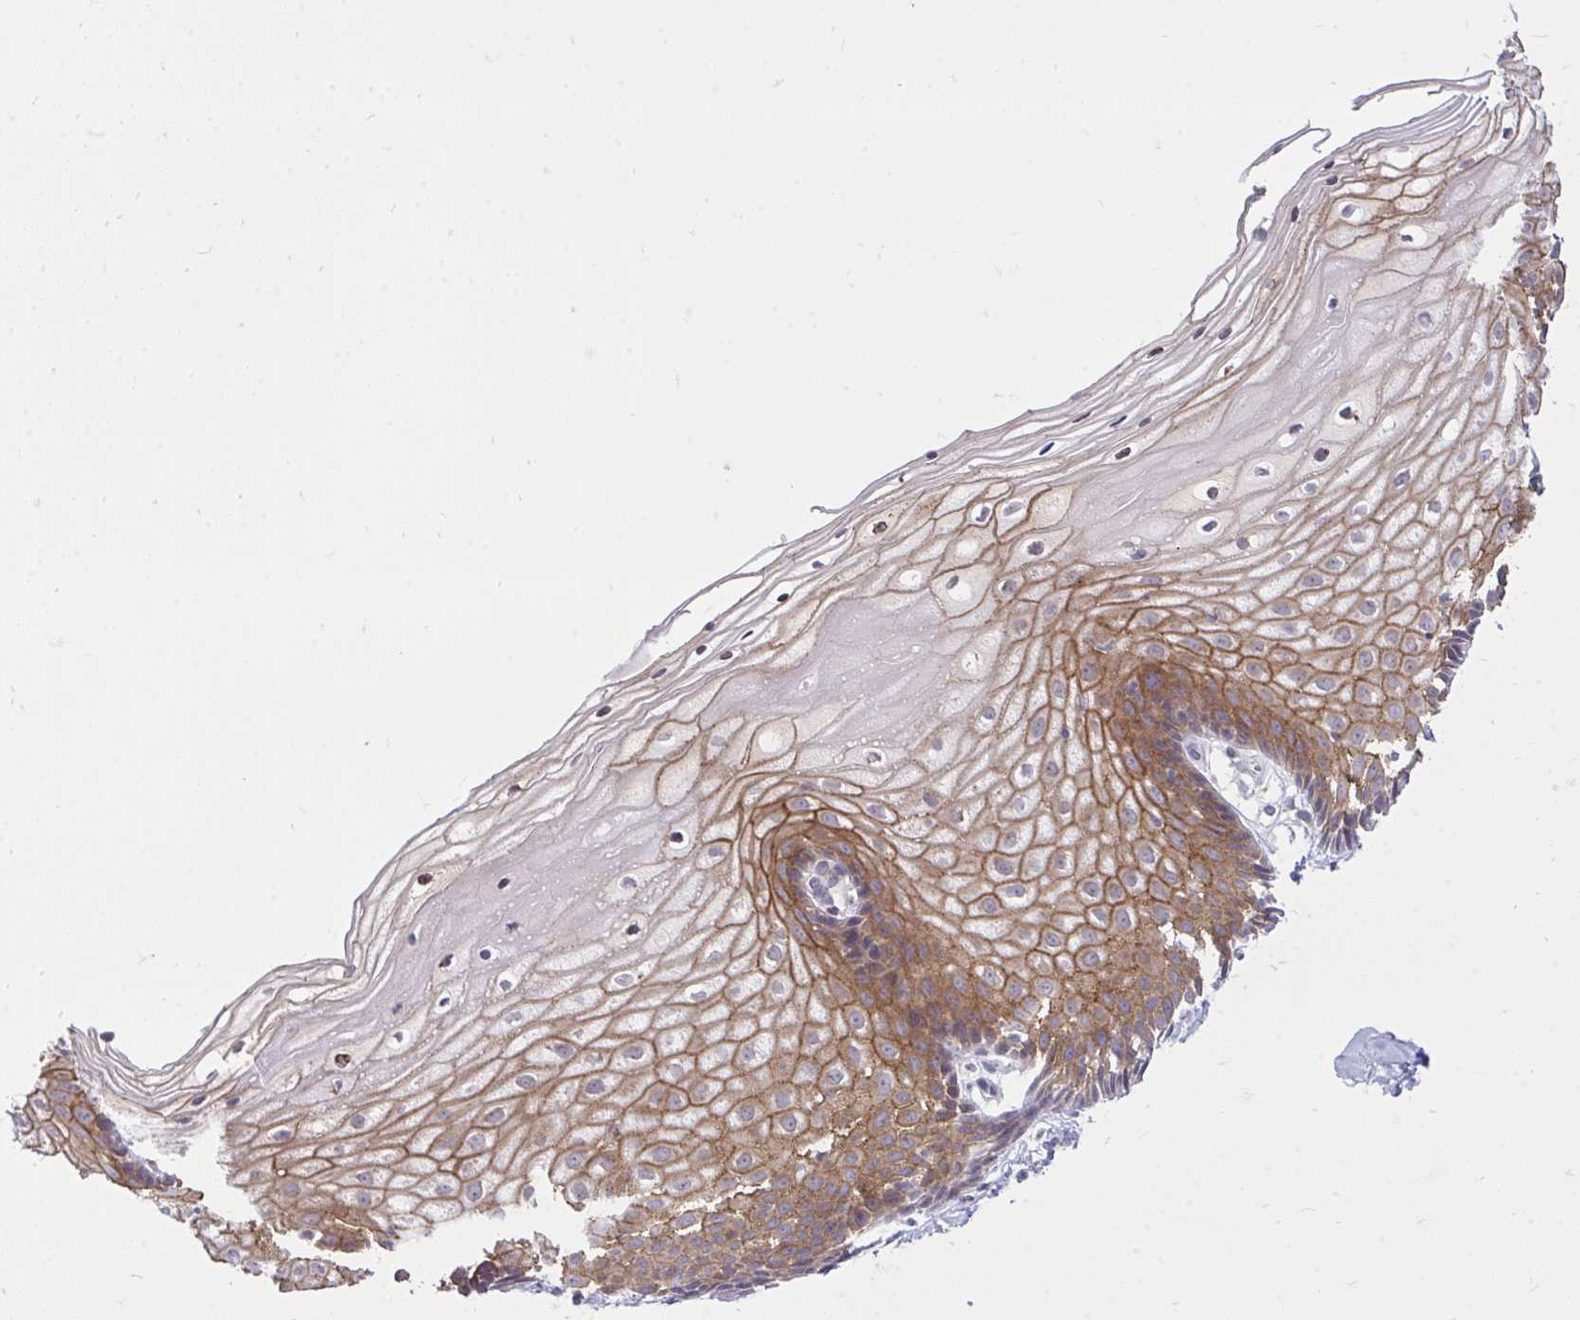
{"staining": {"intensity": "strong", "quantity": ">75%", "location": "cytoplasmic/membranous"}, "tissue": "cervix", "cell_type": "Glandular cells", "image_type": "normal", "snomed": [{"axis": "morphology", "description": "Normal tissue, NOS"}, {"axis": "topography", "description": "Cervix"}], "caption": "Glandular cells show high levels of strong cytoplasmic/membranous positivity in about >75% of cells in benign human cervix.", "gene": "SPTBN2", "patient": {"sex": "female", "age": 36}}